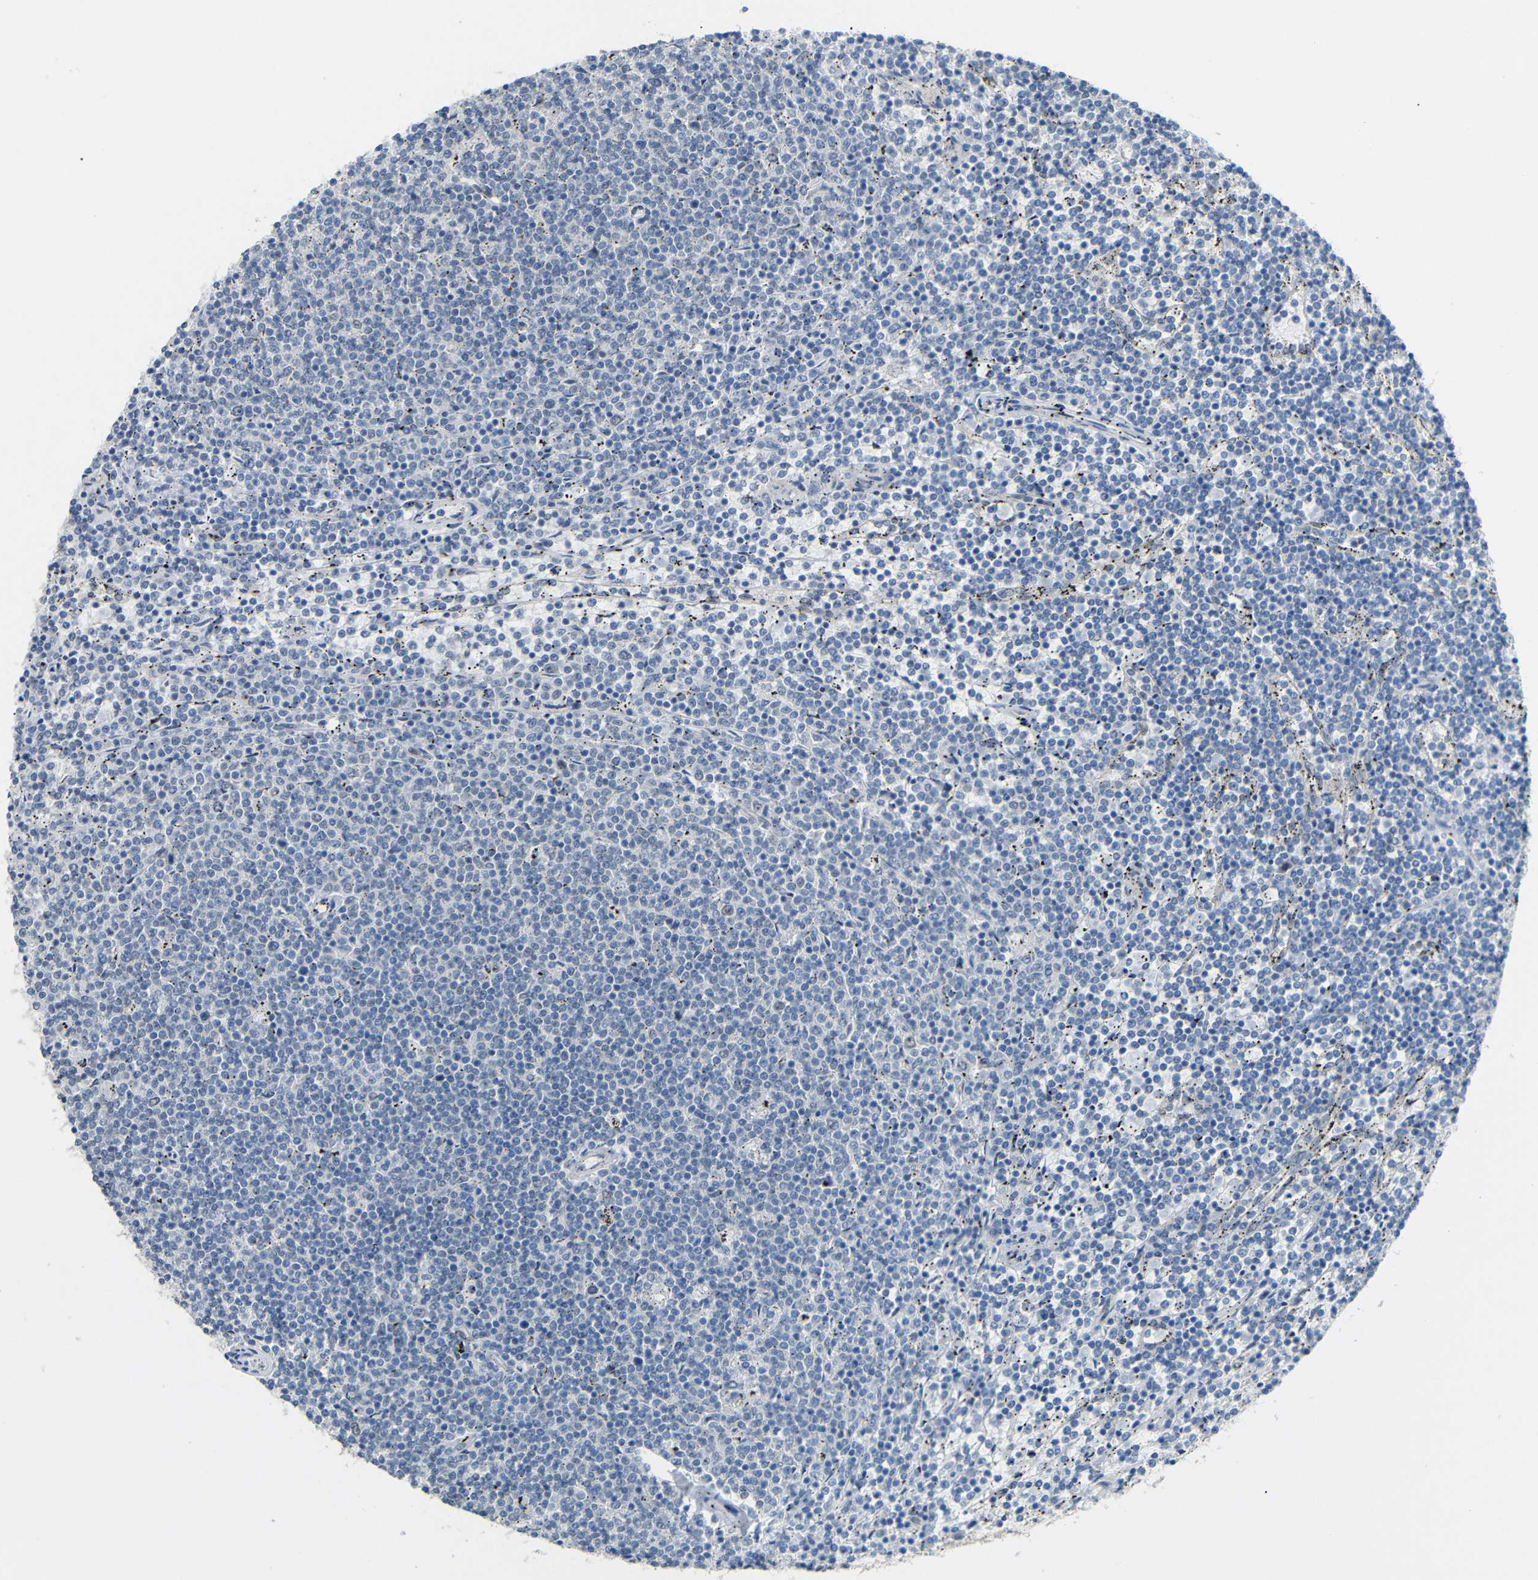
{"staining": {"intensity": "negative", "quantity": "none", "location": "none"}, "tissue": "lymphoma", "cell_type": "Tumor cells", "image_type": "cancer", "snomed": [{"axis": "morphology", "description": "Malignant lymphoma, non-Hodgkin's type, Low grade"}, {"axis": "topography", "description": "Spleen"}], "caption": "Immunohistochemical staining of malignant lymphoma, non-Hodgkin's type (low-grade) demonstrates no significant positivity in tumor cells.", "gene": "GPR158", "patient": {"sex": "female", "age": 50}}